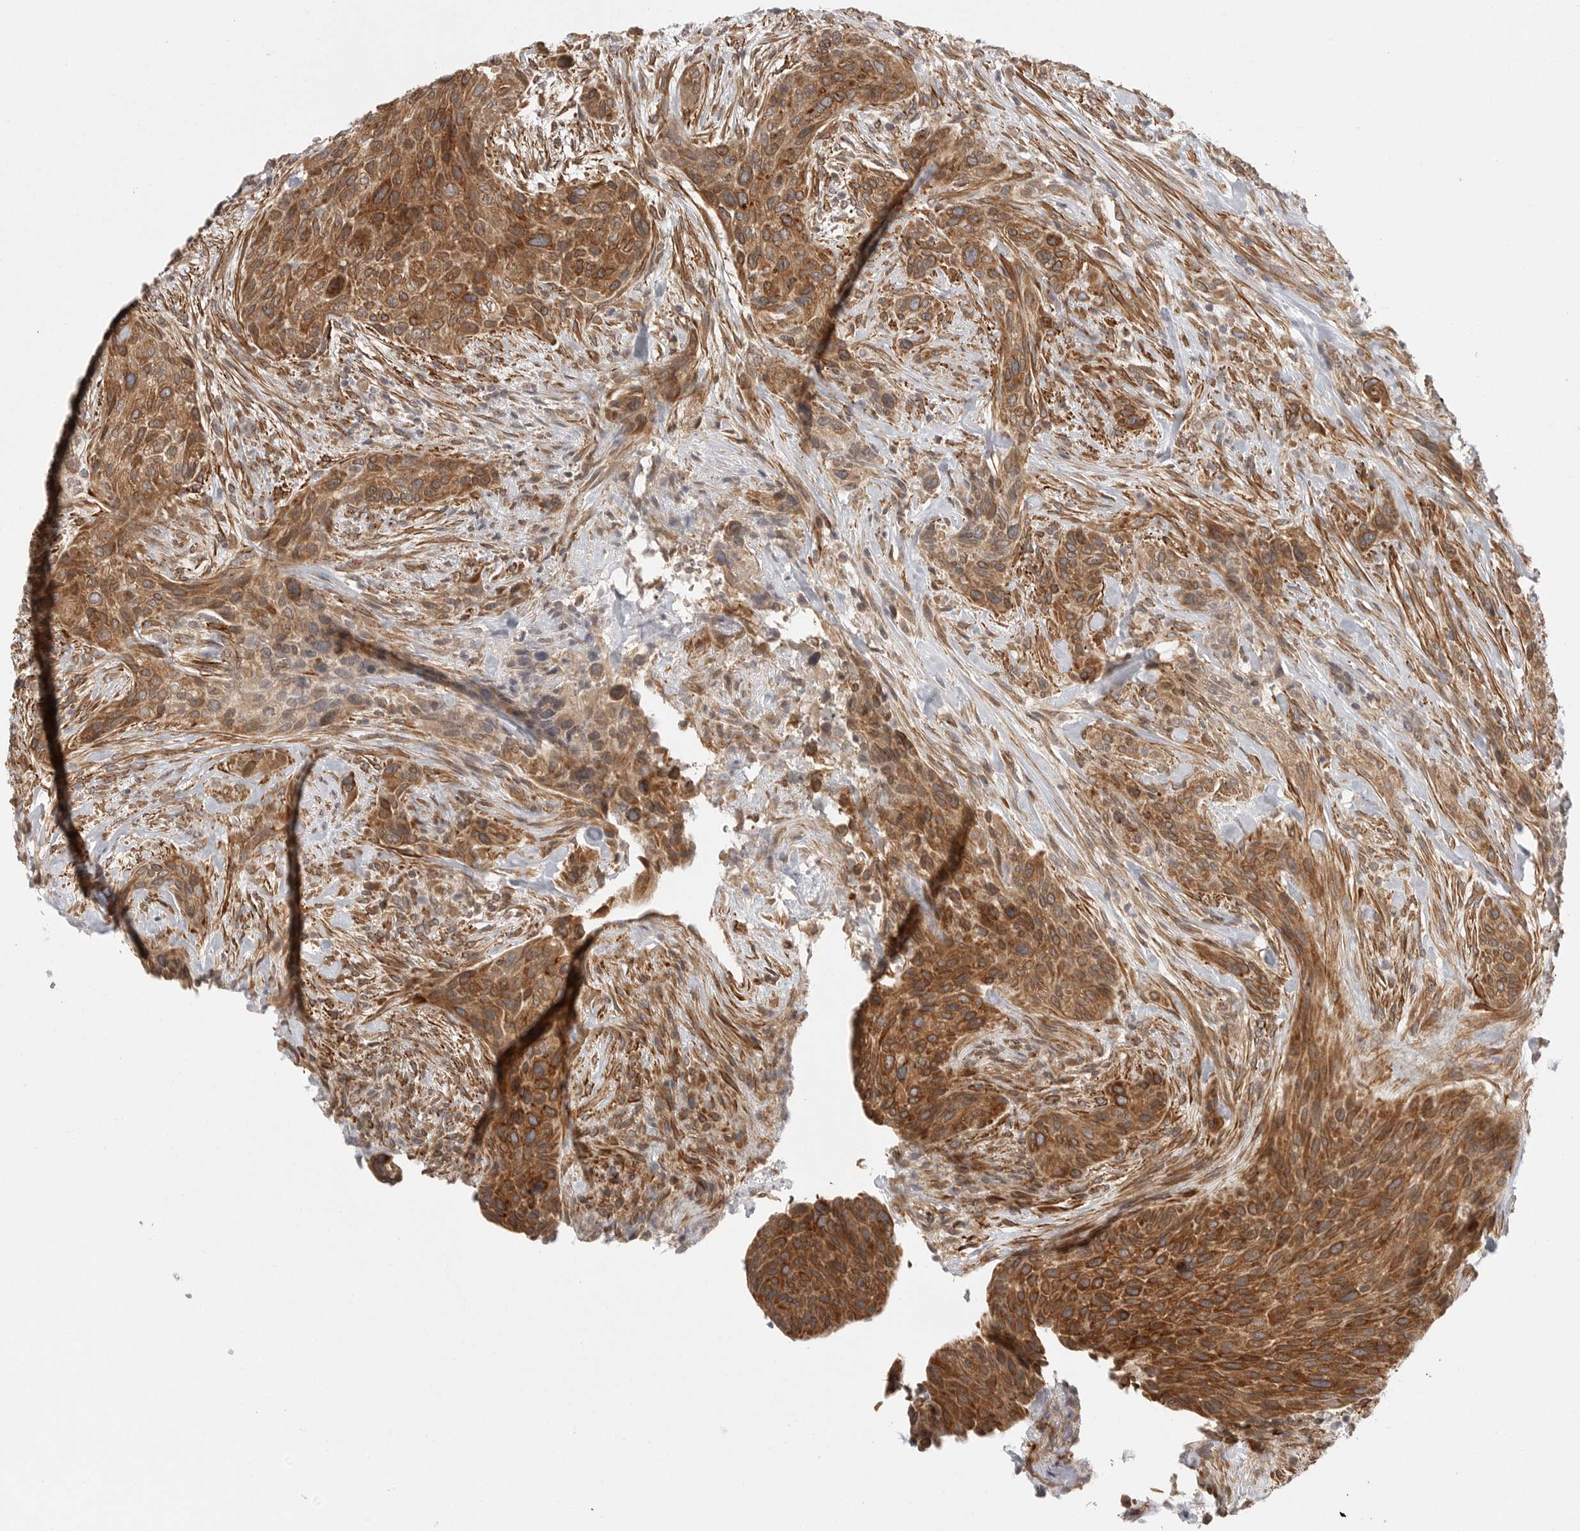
{"staining": {"intensity": "moderate", "quantity": ">75%", "location": "cytoplasmic/membranous"}, "tissue": "urothelial cancer", "cell_type": "Tumor cells", "image_type": "cancer", "snomed": [{"axis": "morphology", "description": "Urothelial carcinoma, High grade"}, {"axis": "topography", "description": "Urinary bladder"}], "caption": "There is medium levels of moderate cytoplasmic/membranous expression in tumor cells of urothelial cancer, as demonstrated by immunohistochemical staining (brown color).", "gene": "CERS2", "patient": {"sex": "male", "age": 35}}